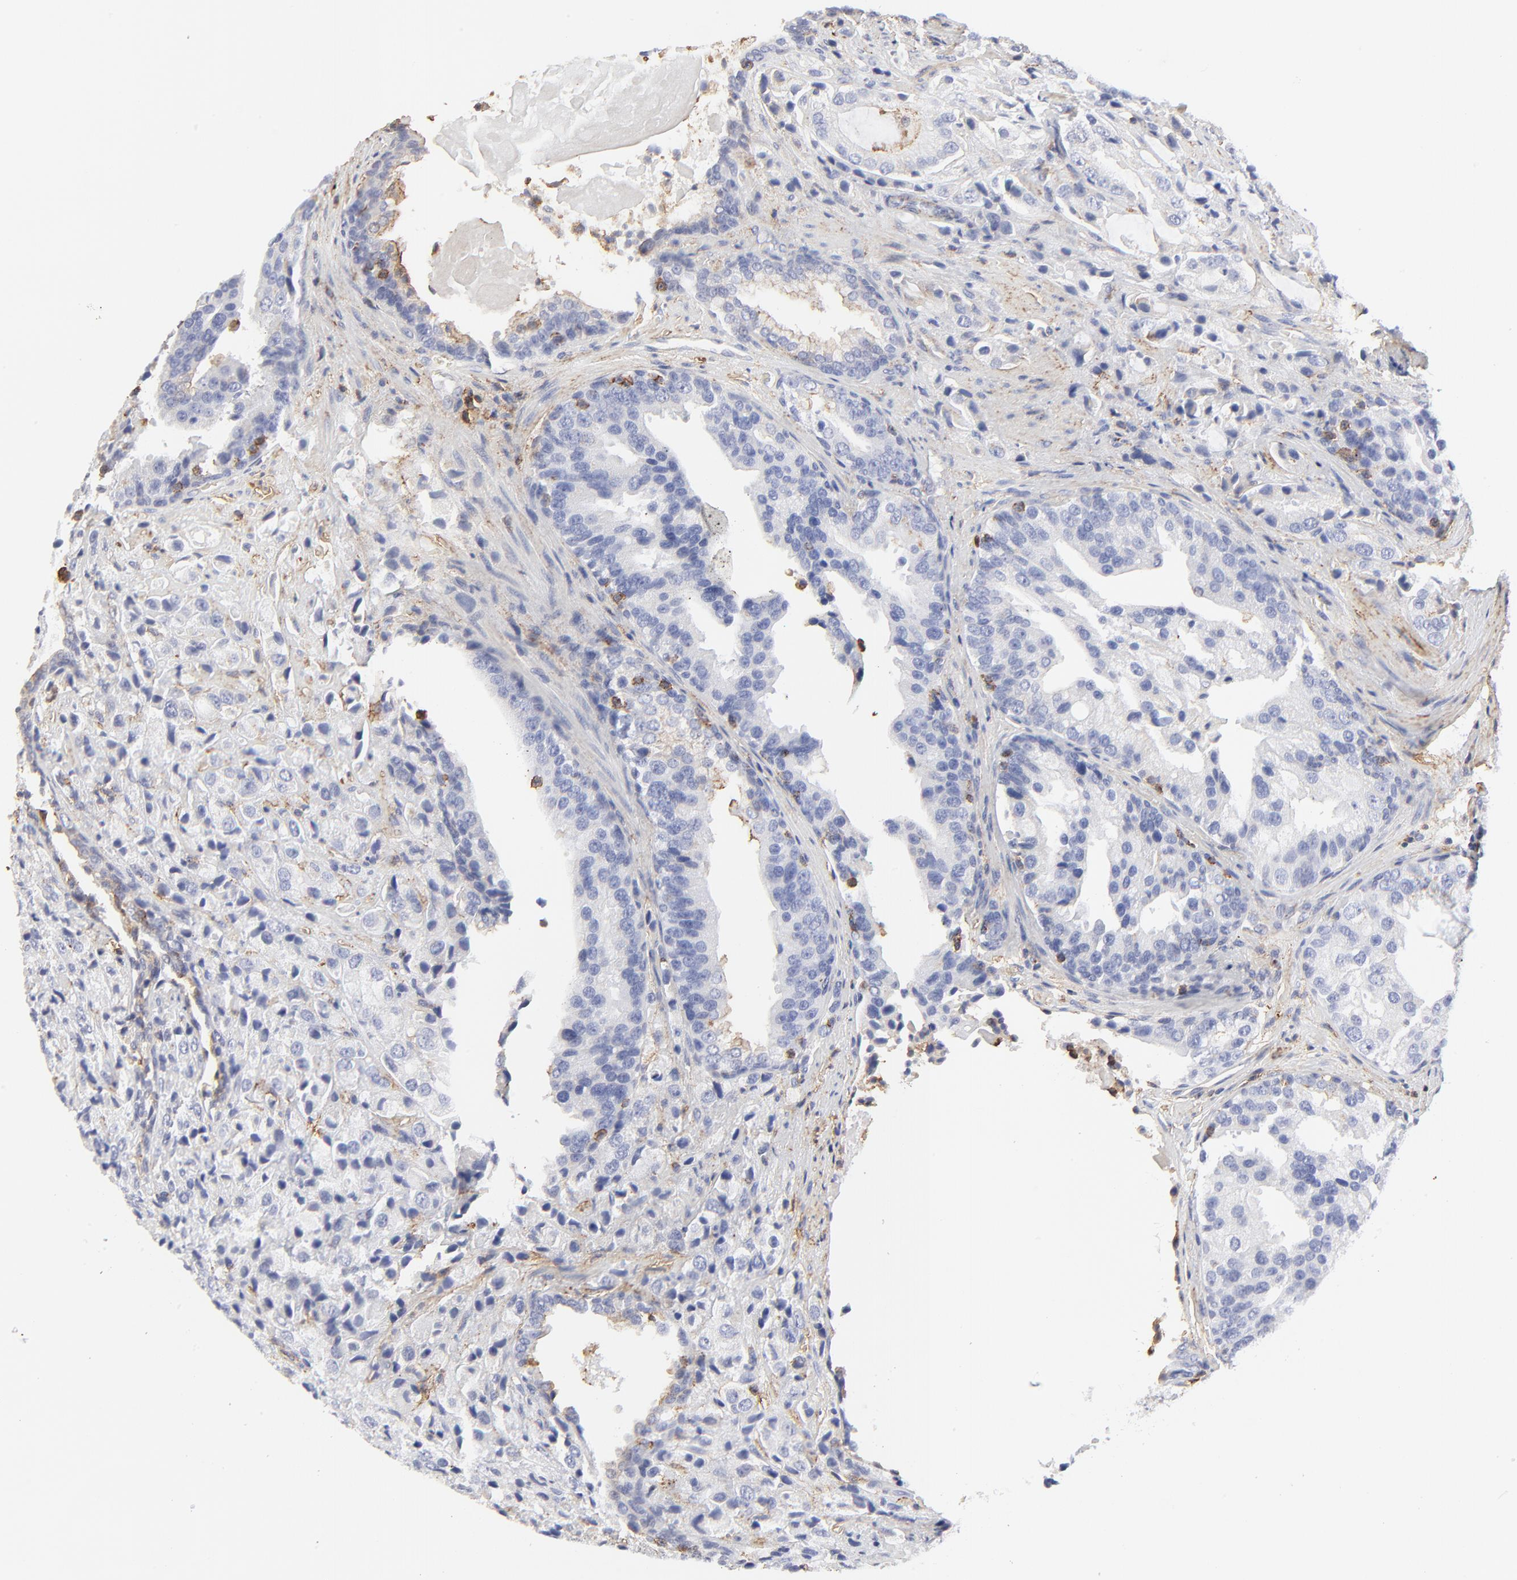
{"staining": {"intensity": "negative", "quantity": "none", "location": "none"}, "tissue": "prostate cancer", "cell_type": "Tumor cells", "image_type": "cancer", "snomed": [{"axis": "morphology", "description": "Adenocarcinoma, High grade"}, {"axis": "topography", "description": "Prostate"}], "caption": "Immunohistochemistry histopathology image of prostate adenocarcinoma (high-grade) stained for a protein (brown), which shows no positivity in tumor cells. The staining is performed using DAB brown chromogen with nuclei counter-stained in using hematoxylin.", "gene": "ANXA6", "patient": {"sex": "male", "age": 70}}